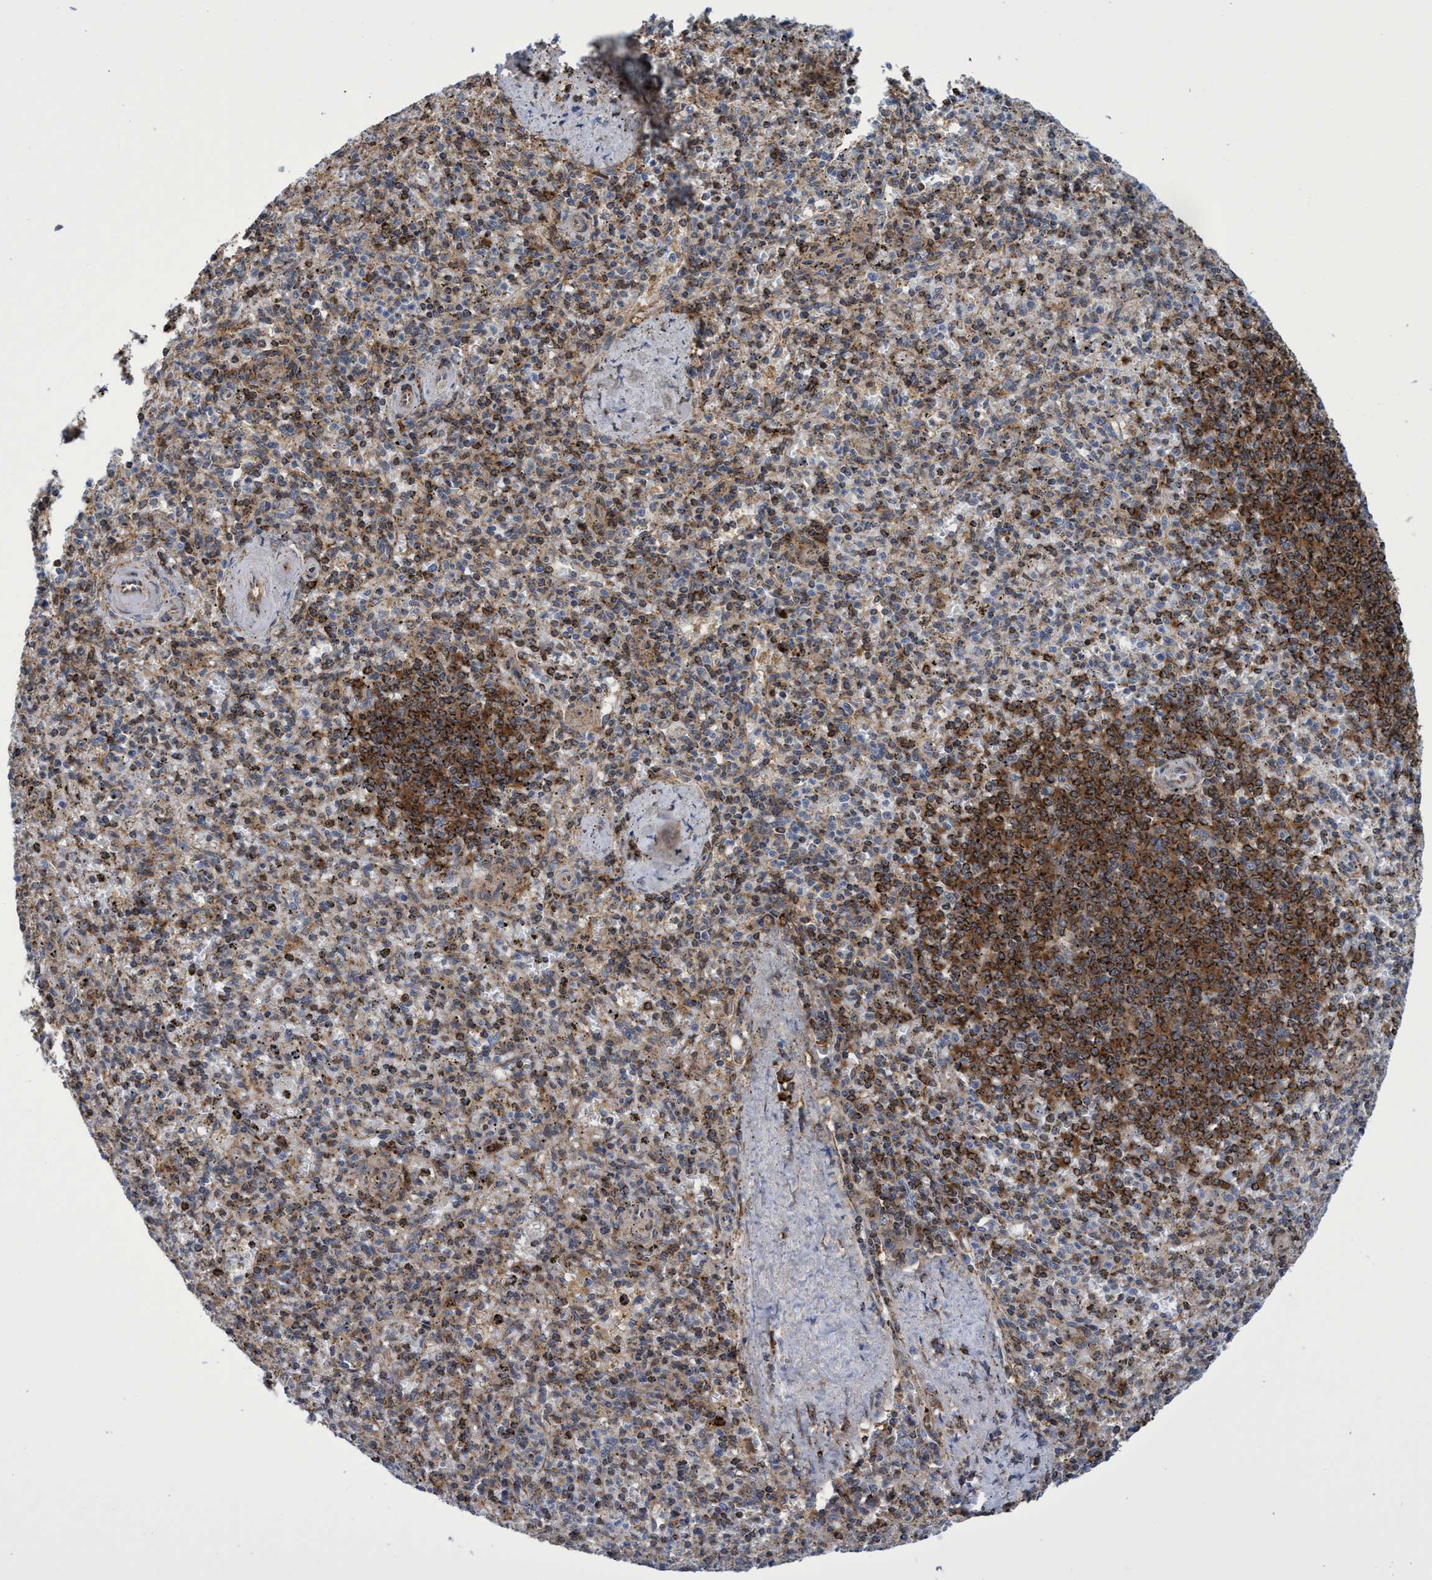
{"staining": {"intensity": "moderate", "quantity": "<25%", "location": "cytoplasmic/membranous"}, "tissue": "spleen", "cell_type": "Cells in red pulp", "image_type": "normal", "snomed": [{"axis": "morphology", "description": "Normal tissue, NOS"}, {"axis": "topography", "description": "Spleen"}], "caption": "Protein expression analysis of normal human spleen reveals moderate cytoplasmic/membranous staining in about <25% of cells in red pulp. (brown staining indicates protein expression, while blue staining denotes nuclei).", "gene": "CRYZ", "patient": {"sex": "male", "age": 72}}